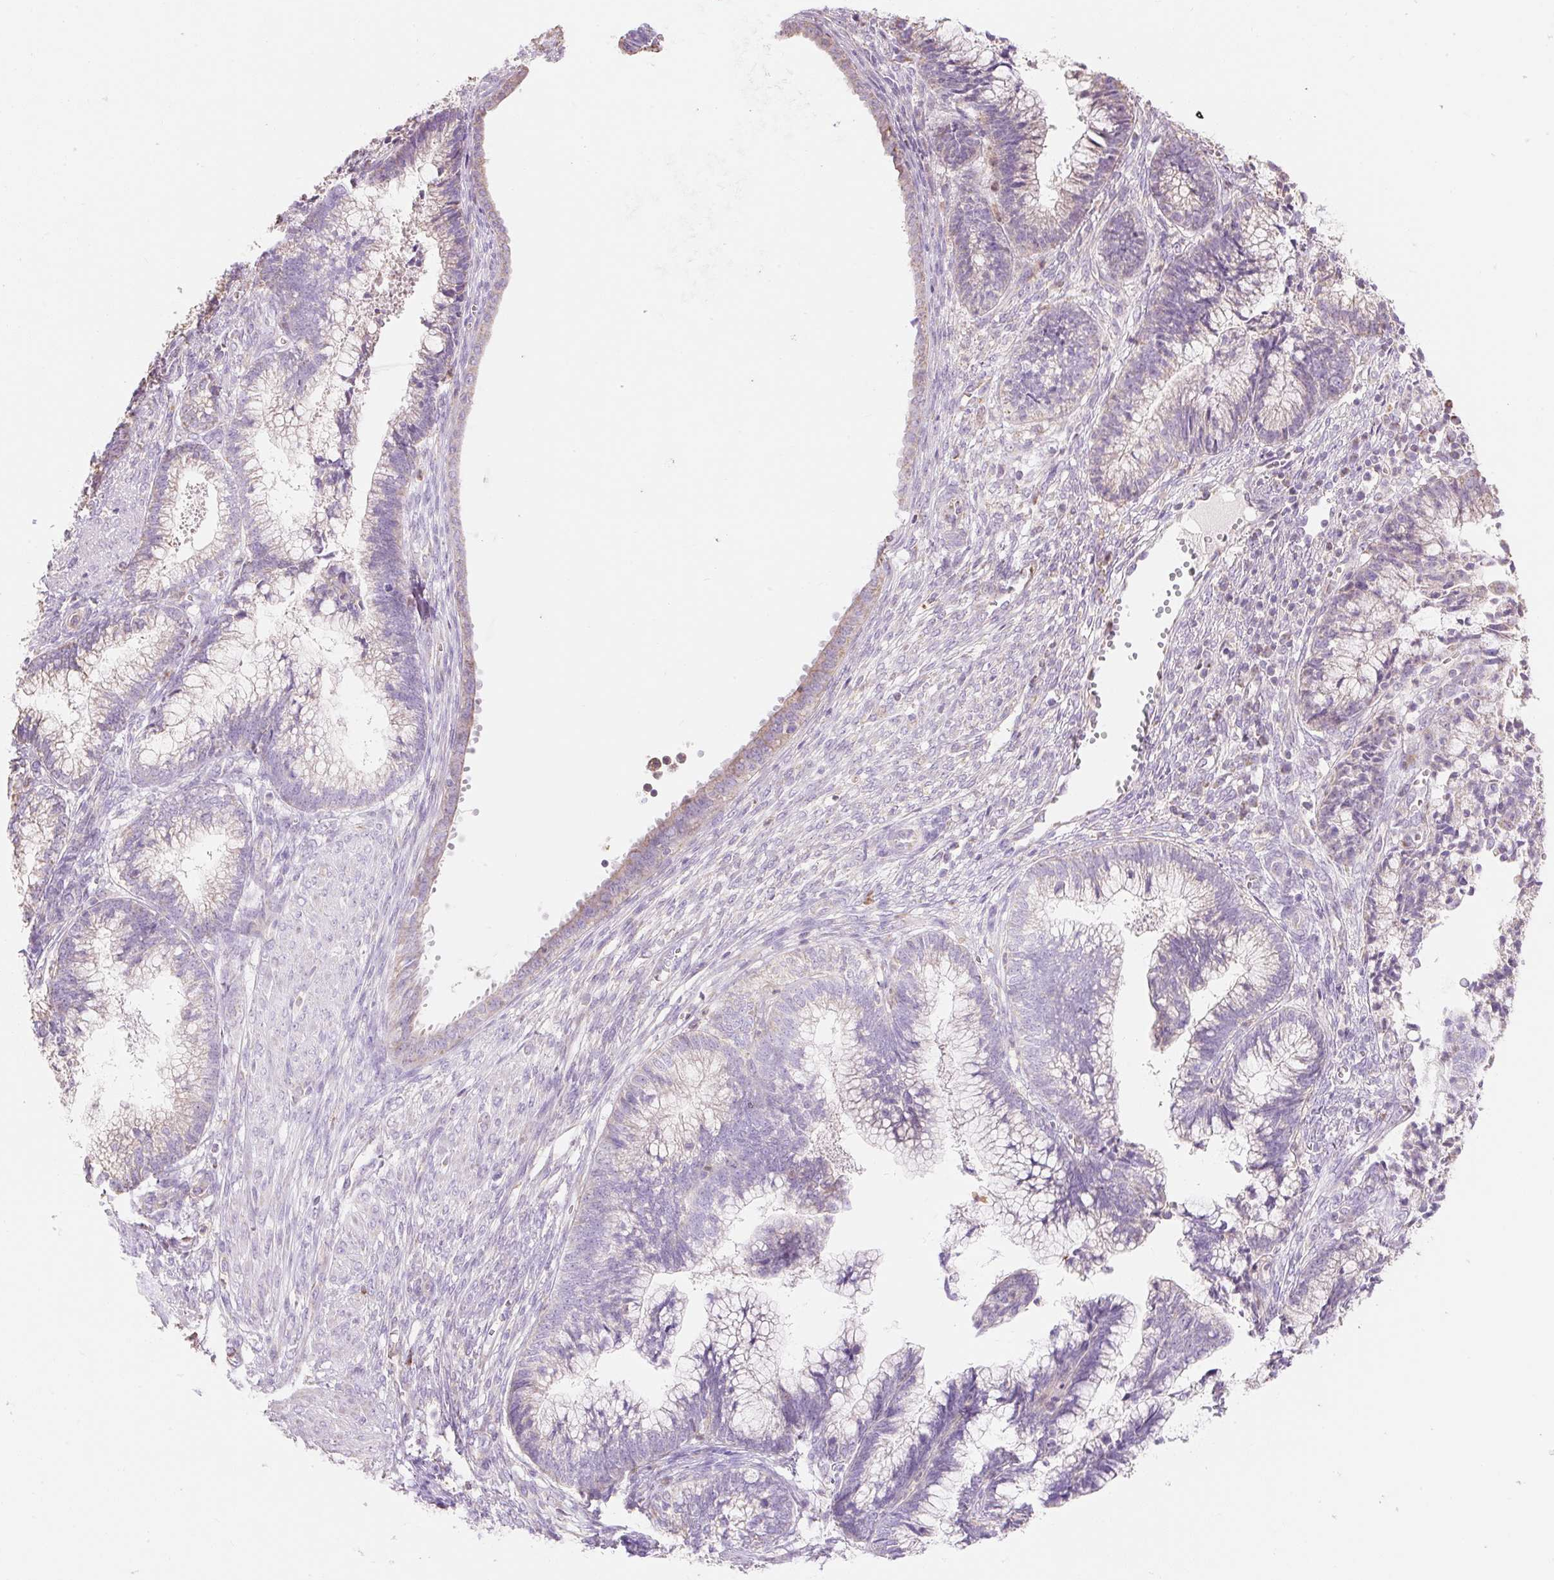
{"staining": {"intensity": "weak", "quantity": "<25%", "location": "cytoplasmic/membranous"}, "tissue": "cervical cancer", "cell_type": "Tumor cells", "image_type": "cancer", "snomed": [{"axis": "morphology", "description": "Adenocarcinoma, NOS"}, {"axis": "topography", "description": "Cervix"}], "caption": "Immunohistochemistry of cervical cancer (adenocarcinoma) reveals no expression in tumor cells.", "gene": "DHX35", "patient": {"sex": "female", "age": 44}}